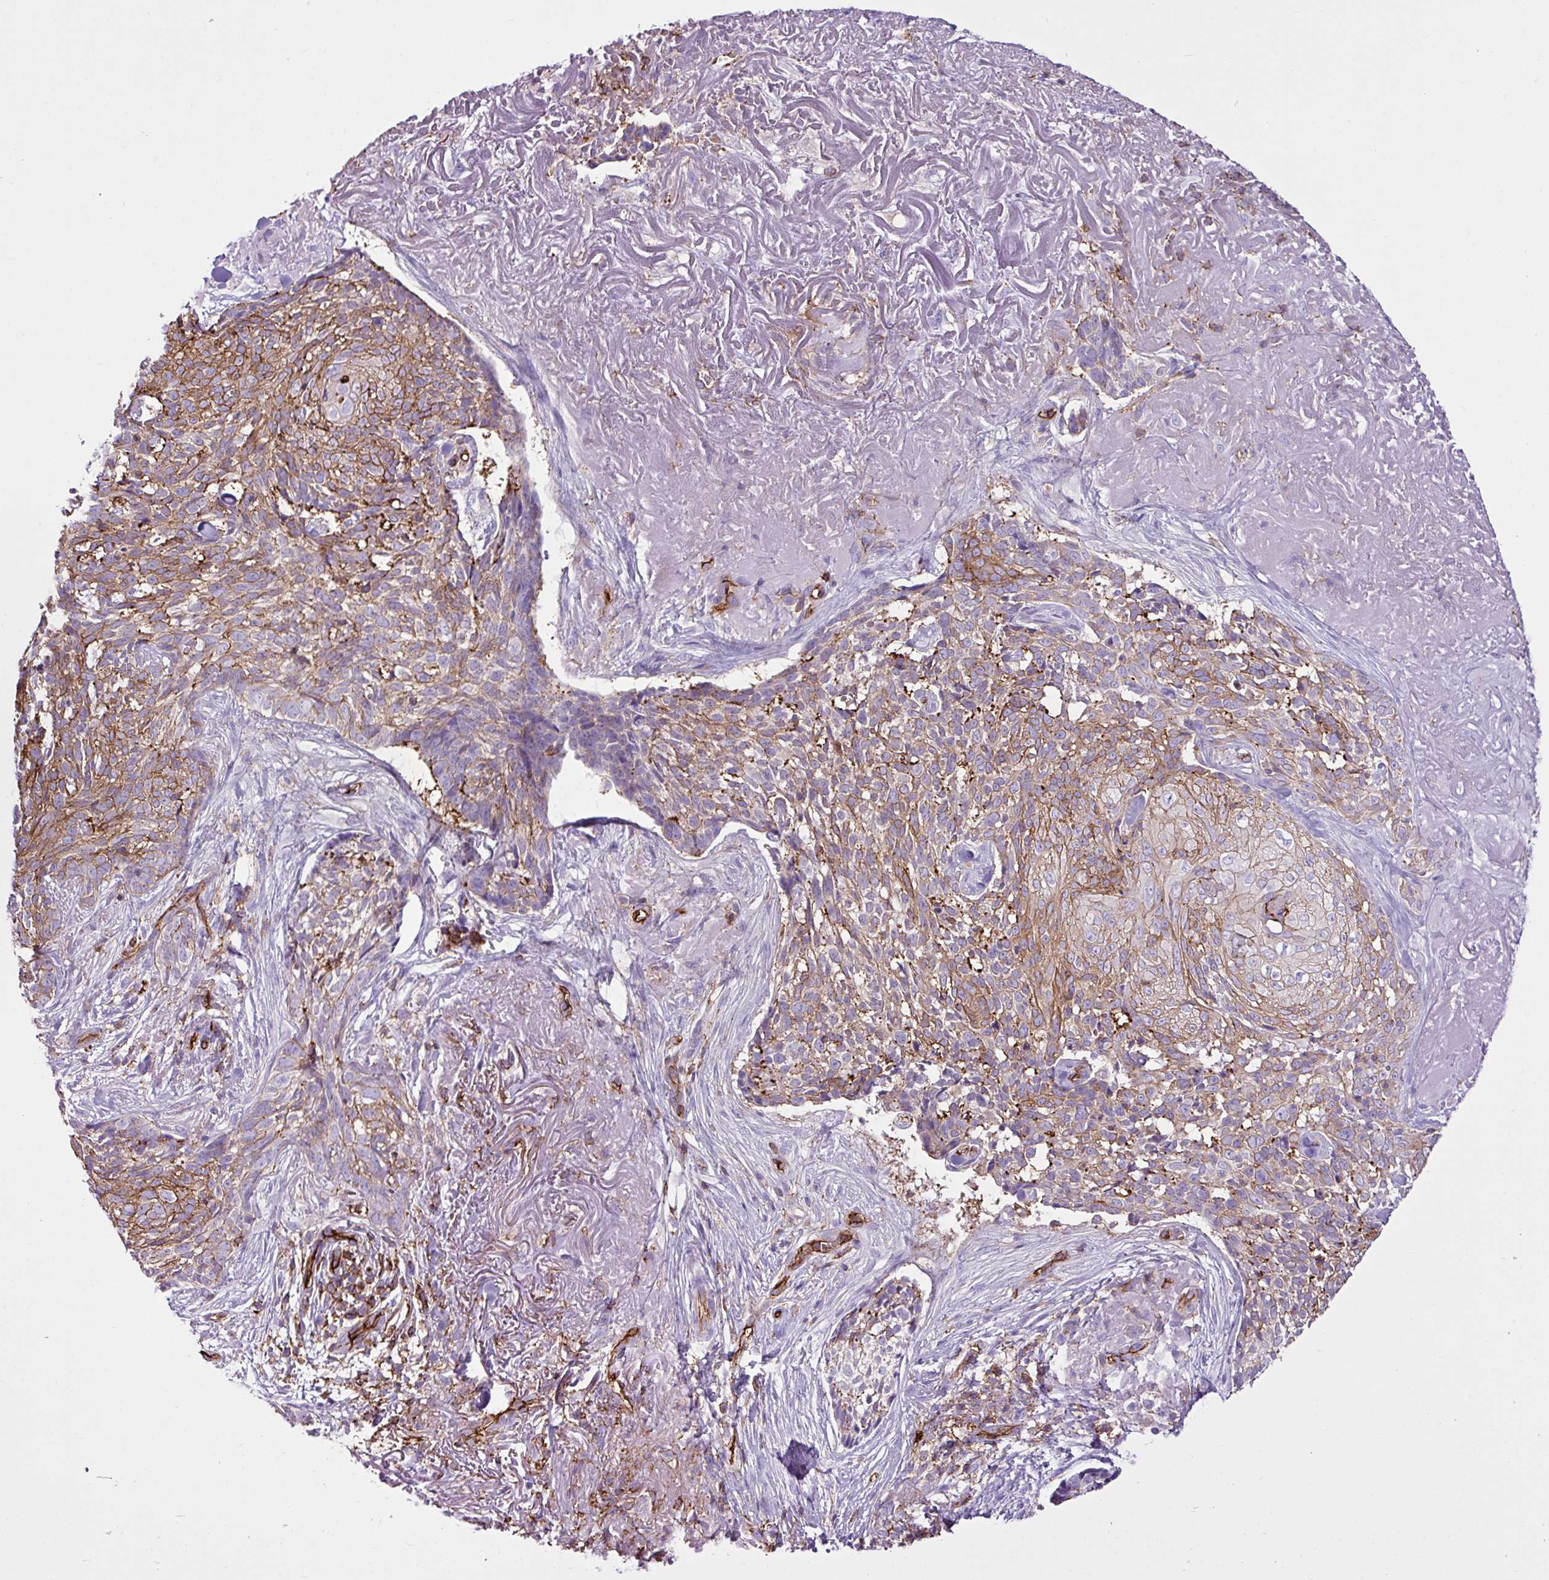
{"staining": {"intensity": "moderate", "quantity": "25%-75%", "location": "cytoplasmic/membranous"}, "tissue": "skin cancer", "cell_type": "Tumor cells", "image_type": "cancer", "snomed": [{"axis": "morphology", "description": "Basal cell carcinoma"}, {"axis": "topography", "description": "Skin"}, {"axis": "topography", "description": "Skin of face"}], "caption": "This is a micrograph of immunohistochemistry staining of skin cancer, which shows moderate positivity in the cytoplasmic/membranous of tumor cells.", "gene": "EME2", "patient": {"sex": "female", "age": 95}}